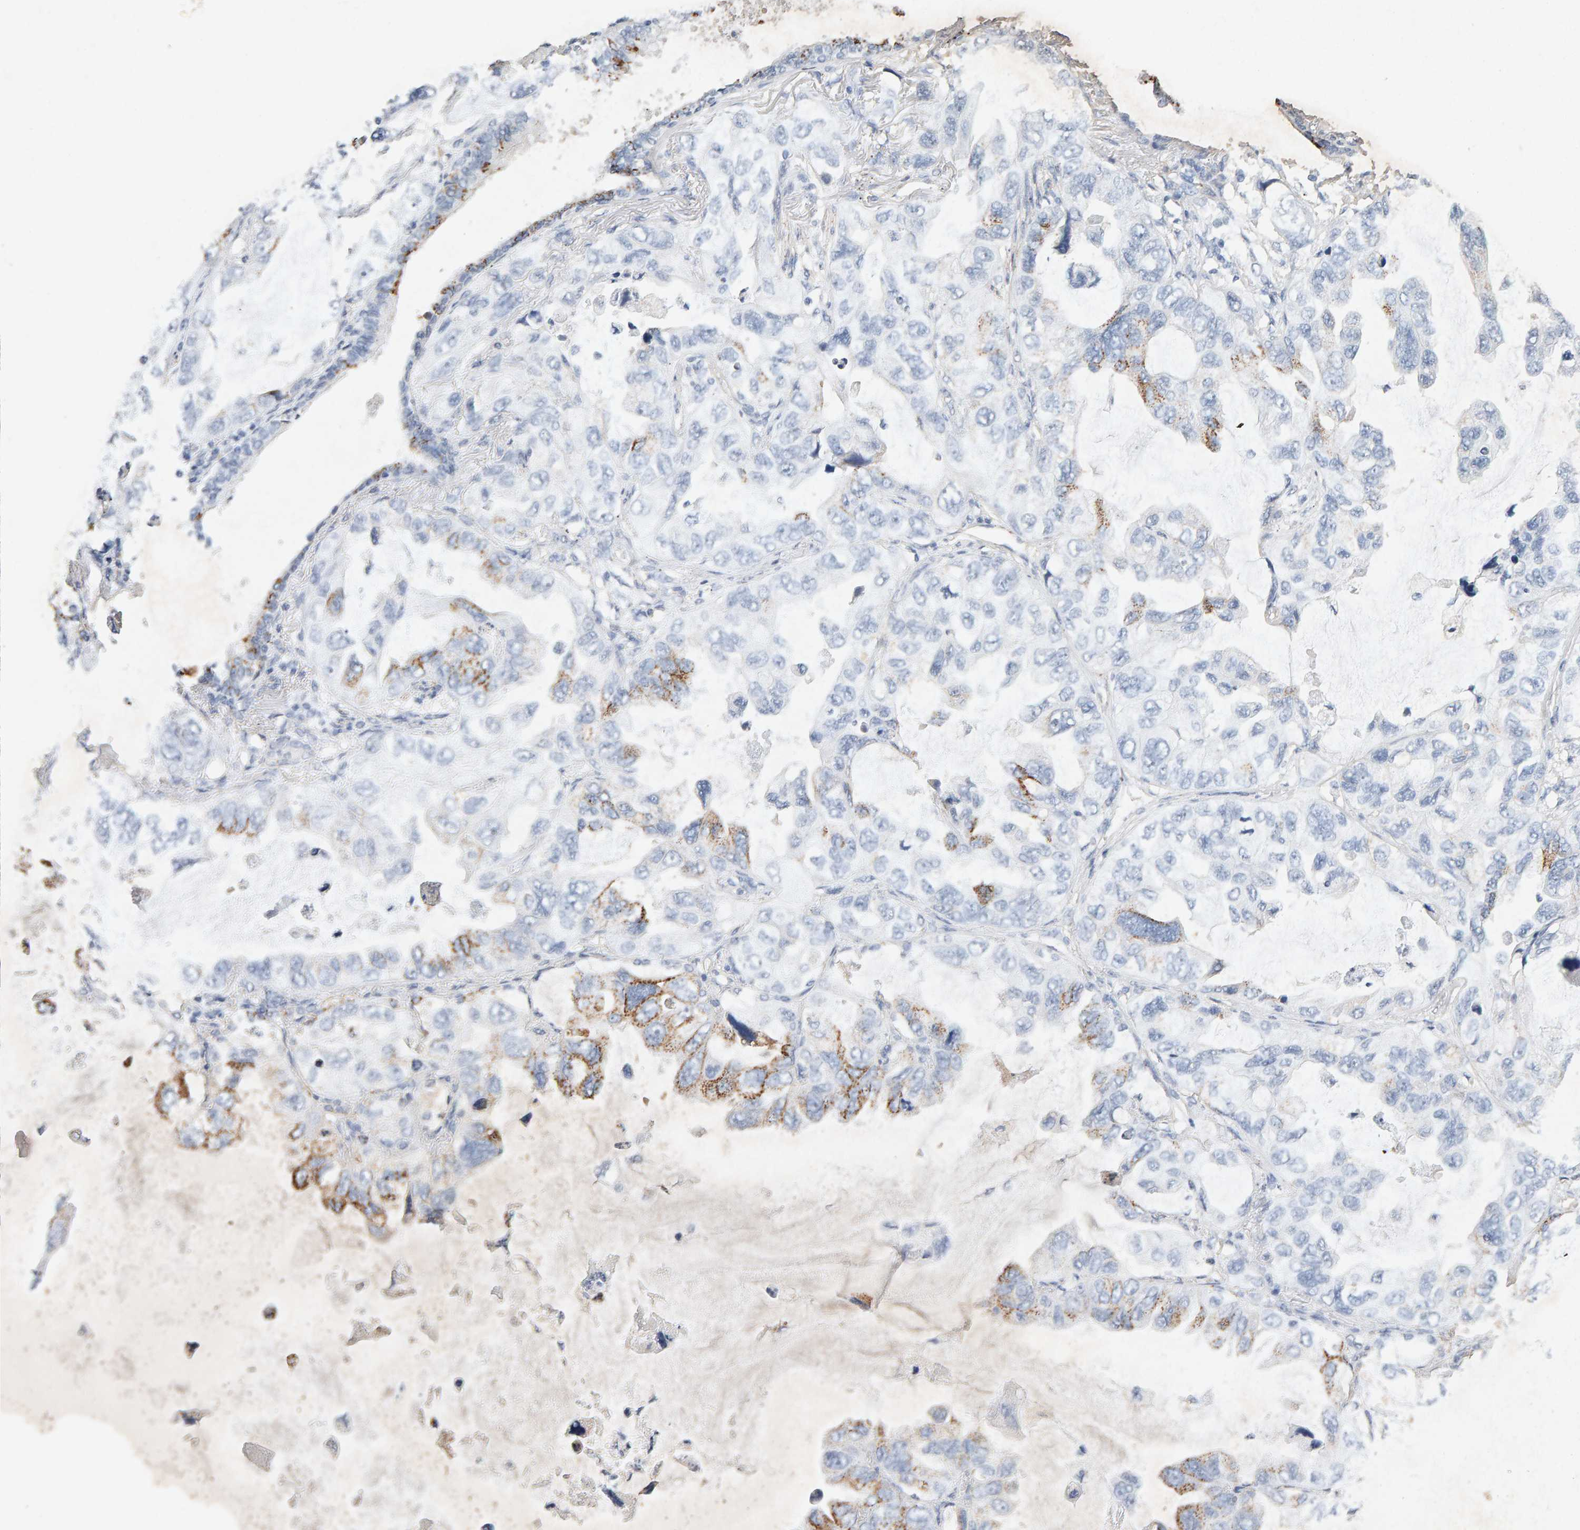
{"staining": {"intensity": "moderate", "quantity": "25%-75%", "location": "cytoplasmic/membranous"}, "tissue": "lung cancer", "cell_type": "Tumor cells", "image_type": "cancer", "snomed": [{"axis": "morphology", "description": "Squamous cell carcinoma, NOS"}, {"axis": "topography", "description": "Lung"}], "caption": "Protein expression by immunohistochemistry displays moderate cytoplasmic/membranous positivity in approximately 25%-75% of tumor cells in lung squamous cell carcinoma.", "gene": "PTPRM", "patient": {"sex": "female", "age": 73}}